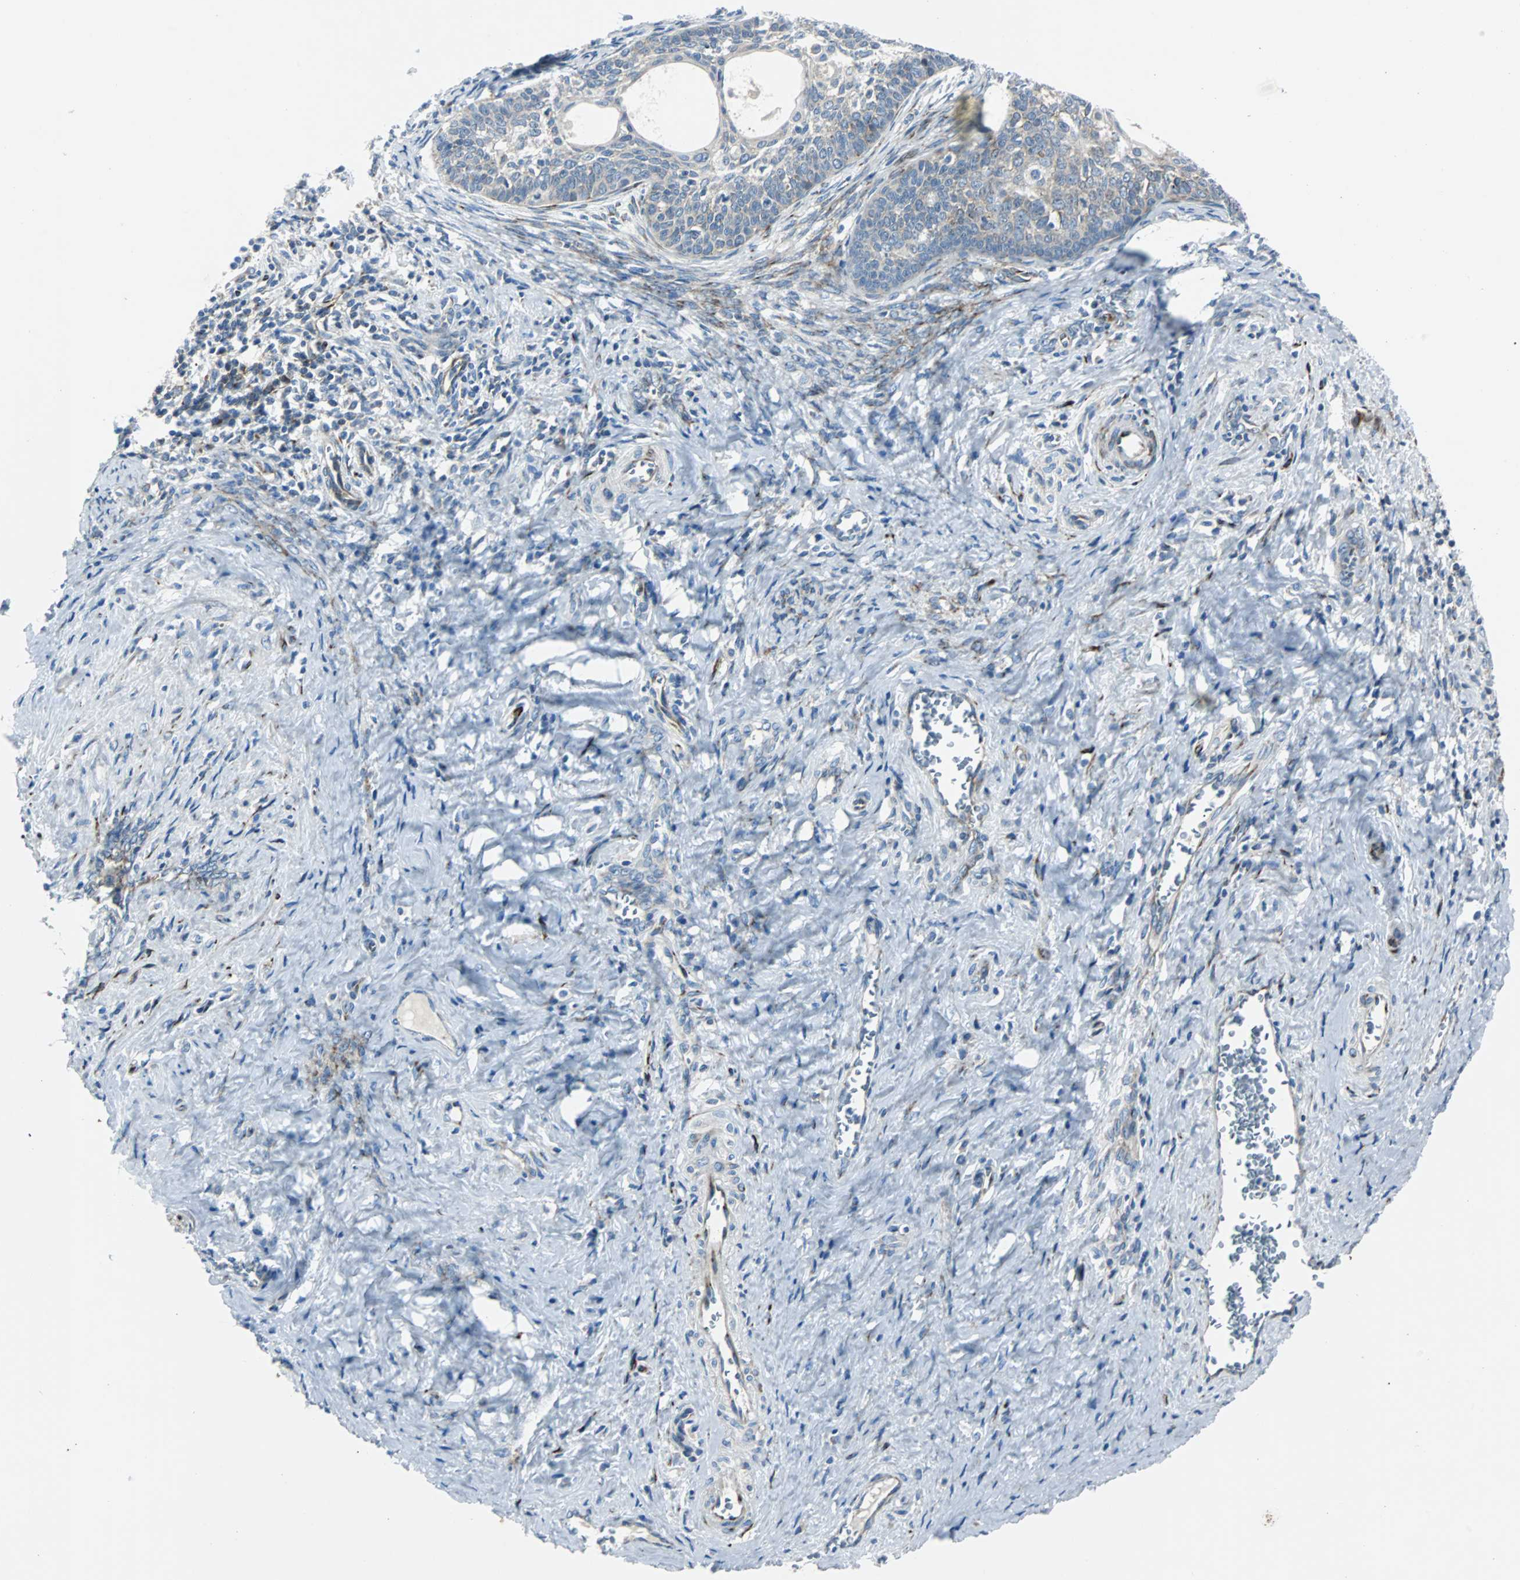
{"staining": {"intensity": "moderate", "quantity": "25%-75%", "location": "cytoplasmic/membranous"}, "tissue": "cervical cancer", "cell_type": "Tumor cells", "image_type": "cancer", "snomed": [{"axis": "morphology", "description": "Squamous cell carcinoma, NOS"}, {"axis": "topography", "description": "Cervix"}], "caption": "Human cervical squamous cell carcinoma stained with a protein marker shows moderate staining in tumor cells.", "gene": "BBC3", "patient": {"sex": "female", "age": 33}}